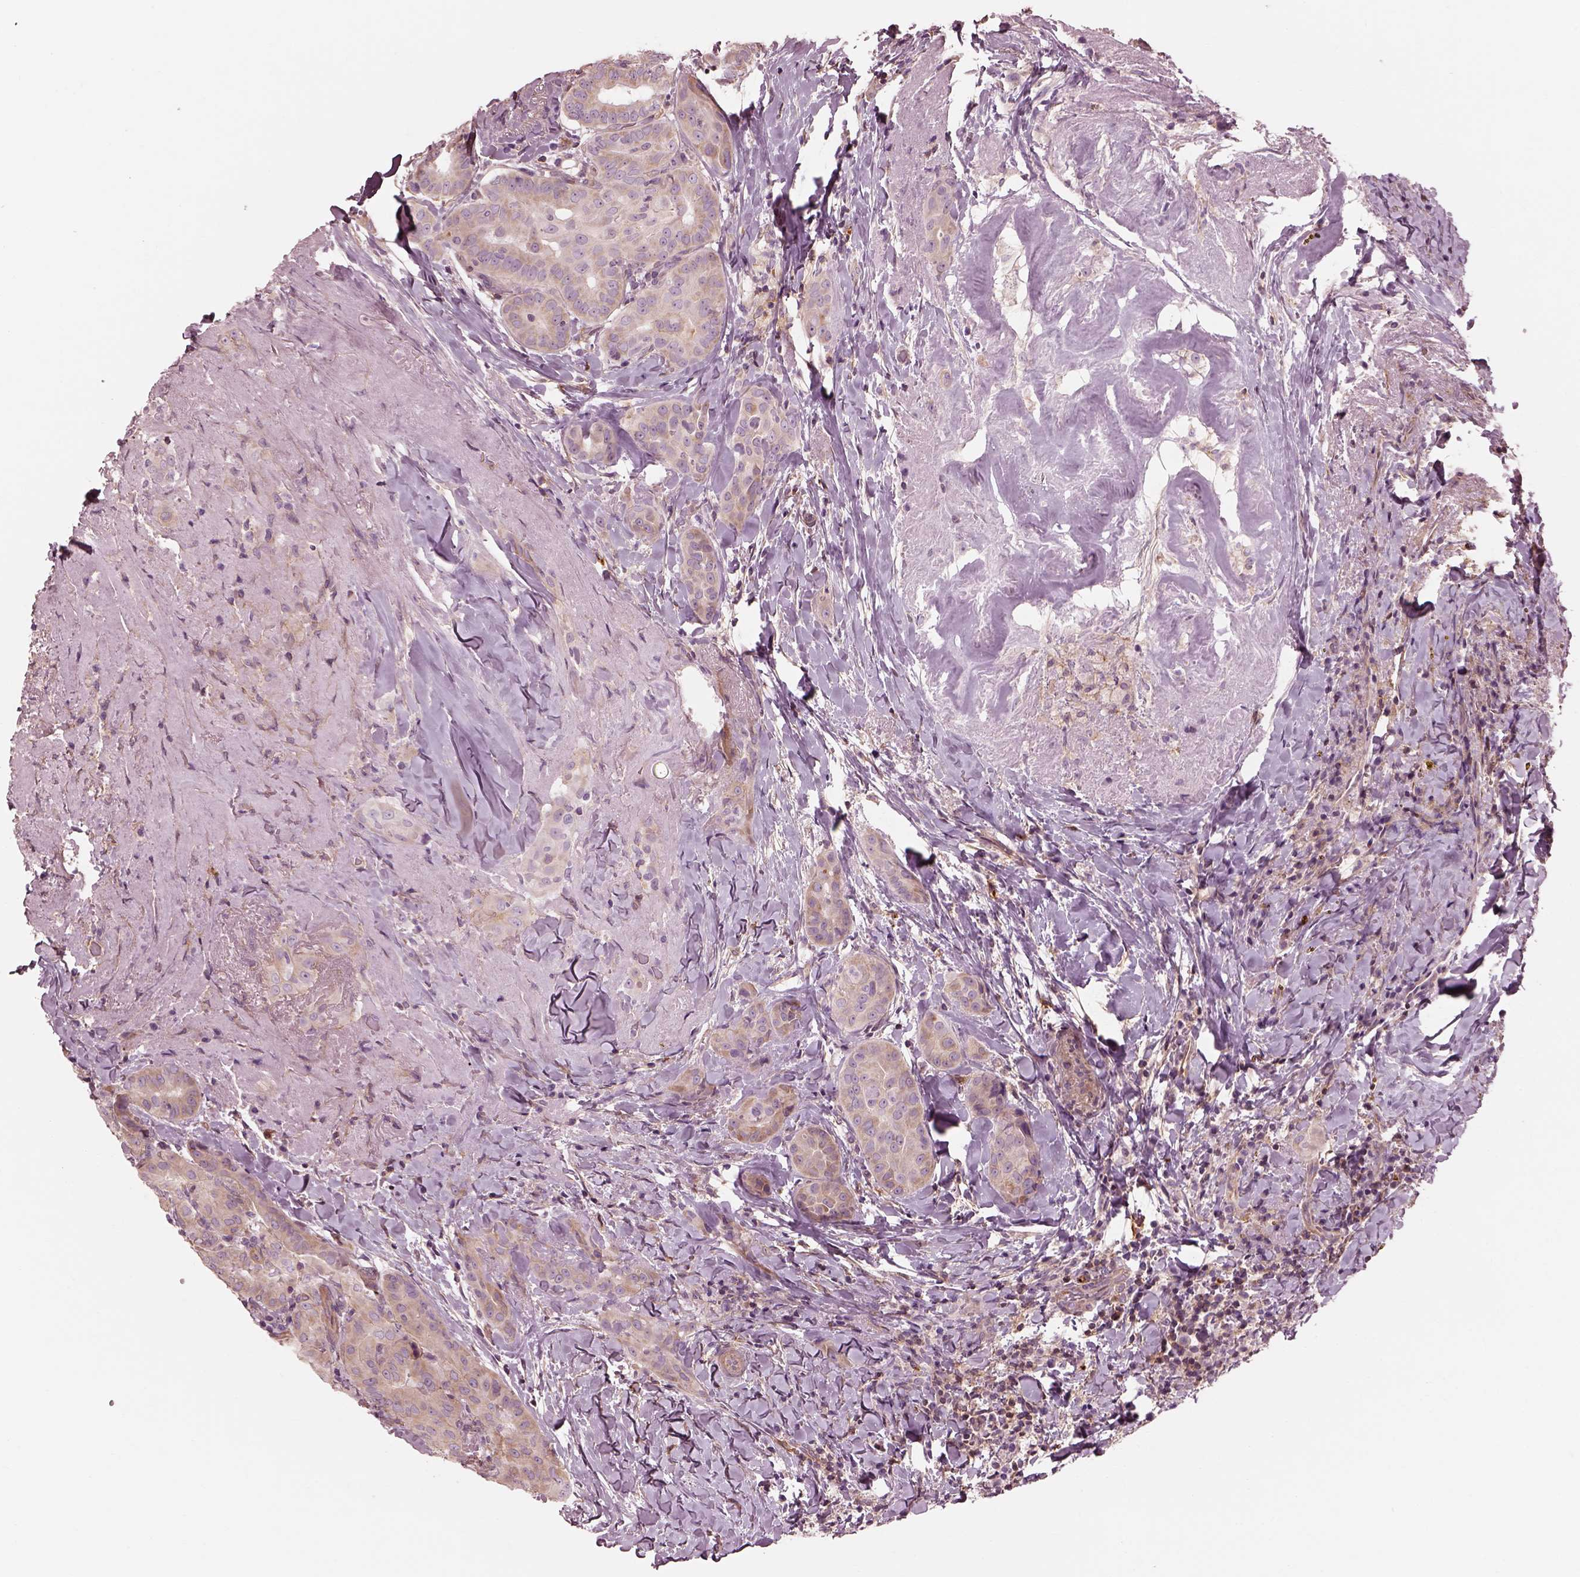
{"staining": {"intensity": "weak", "quantity": ">75%", "location": "cytoplasmic/membranous"}, "tissue": "thyroid cancer", "cell_type": "Tumor cells", "image_type": "cancer", "snomed": [{"axis": "morphology", "description": "Papillary adenocarcinoma, NOS"}, {"axis": "morphology", "description": "Papillary adenoma metastatic"}, {"axis": "topography", "description": "Thyroid gland"}], "caption": "High-magnification brightfield microscopy of thyroid cancer stained with DAB (3,3'-diaminobenzidine) (brown) and counterstained with hematoxylin (blue). tumor cells exhibit weak cytoplasmic/membranous positivity is appreciated in about>75% of cells.", "gene": "ELAPOR1", "patient": {"sex": "female", "age": 50}}